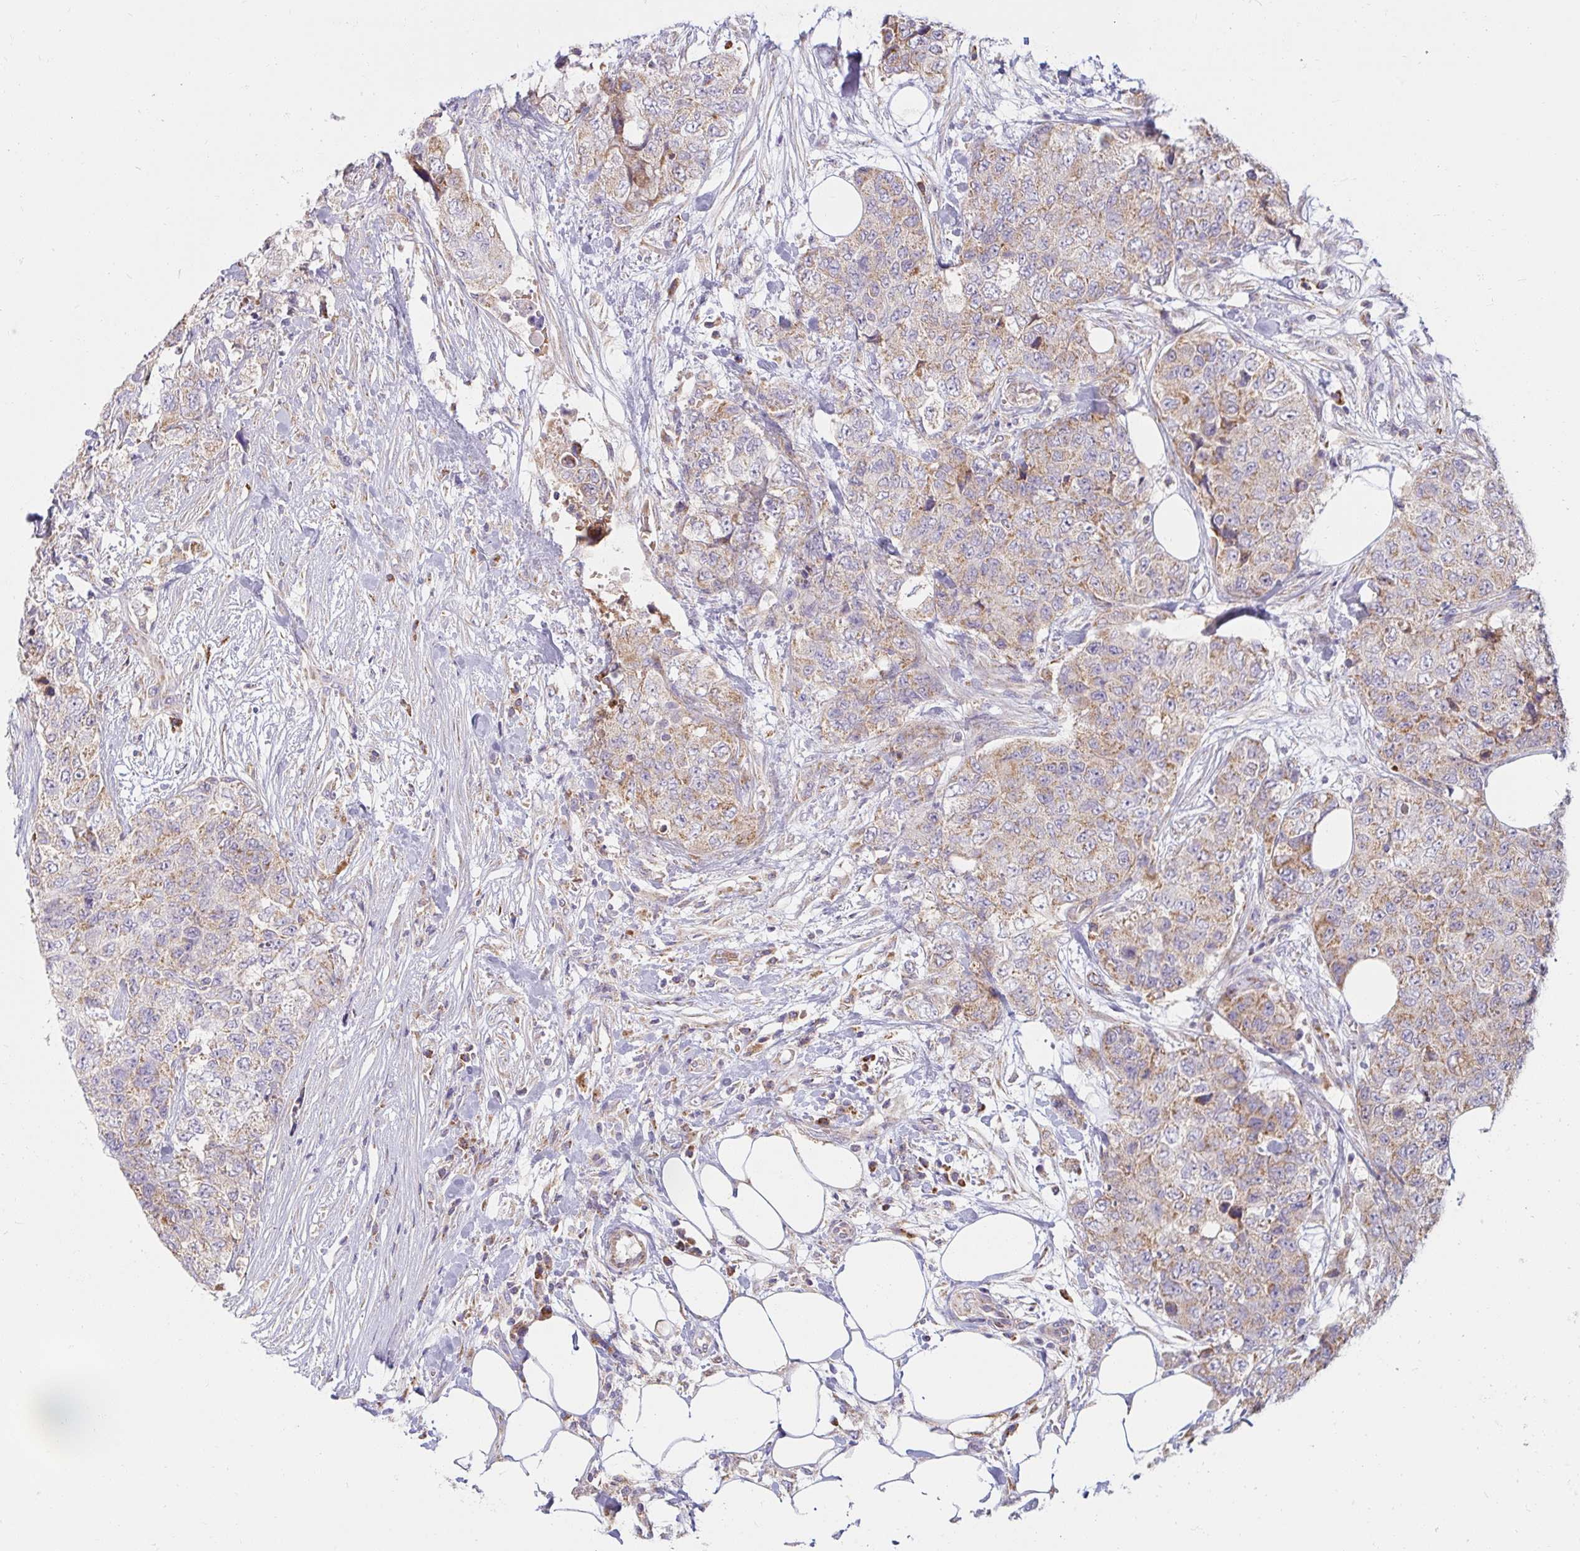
{"staining": {"intensity": "weak", "quantity": ">75%", "location": "cytoplasmic/membranous"}, "tissue": "urothelial cancer", "cell_type": "Tumor cells", "image_type": "cancer", "snomed": [{"axis": "morphology", "description": "Urothelial carcinoma, High grade"}, {"axis": "topography", "description": "Urinary bladder"}], "caption": "Urothelial carcinoma (high-grade) stained with DAB (3,3'-diaminobenzidine) immunohistochemistry displays low levels of weak cytoplasmic/membranous staining in approximately >75% of tumor cells.", "gene": "SKP2", "patient": {"sex": "female", "age": 78}}